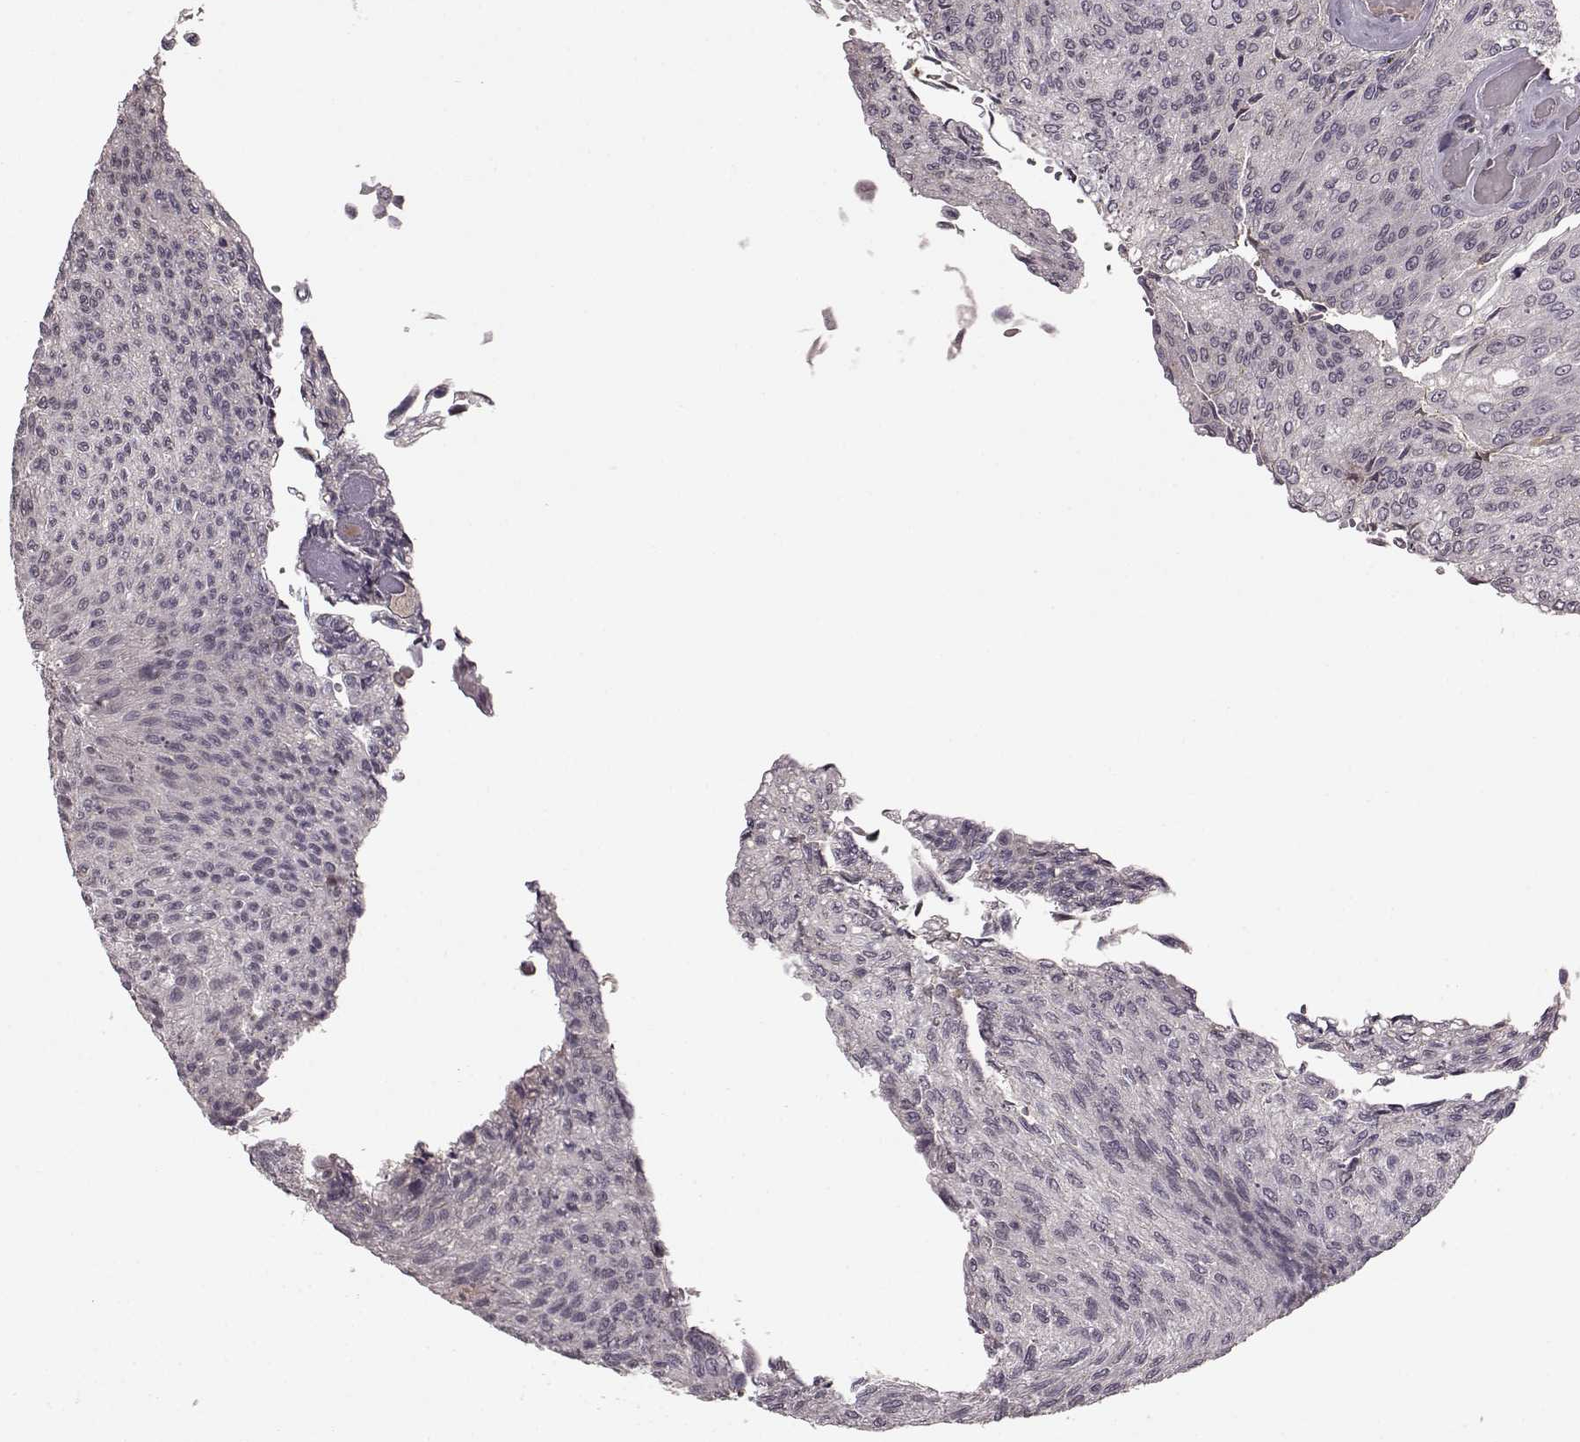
{"staining": {"intensity": "negative", "quantity": "none", "location": "none"}, "tissue": "urothelial cancer", "cell_type": "Tumor cells", "image_type": "cancer", "snomed": [{"axis": "morphology", "description": "Urothelial carcinoma, Low grade"}, {"axis": "topography", "description": "Ureter, NOS"}, {"axis": "topography", "description": "Urinary bladder"}], "caption": "Immunohistochemical staining of urothelial cancer demonstrates no significant expression in tumor cells.", "gene": "NRL", "patient": {"sex": "male", "age": 78}}